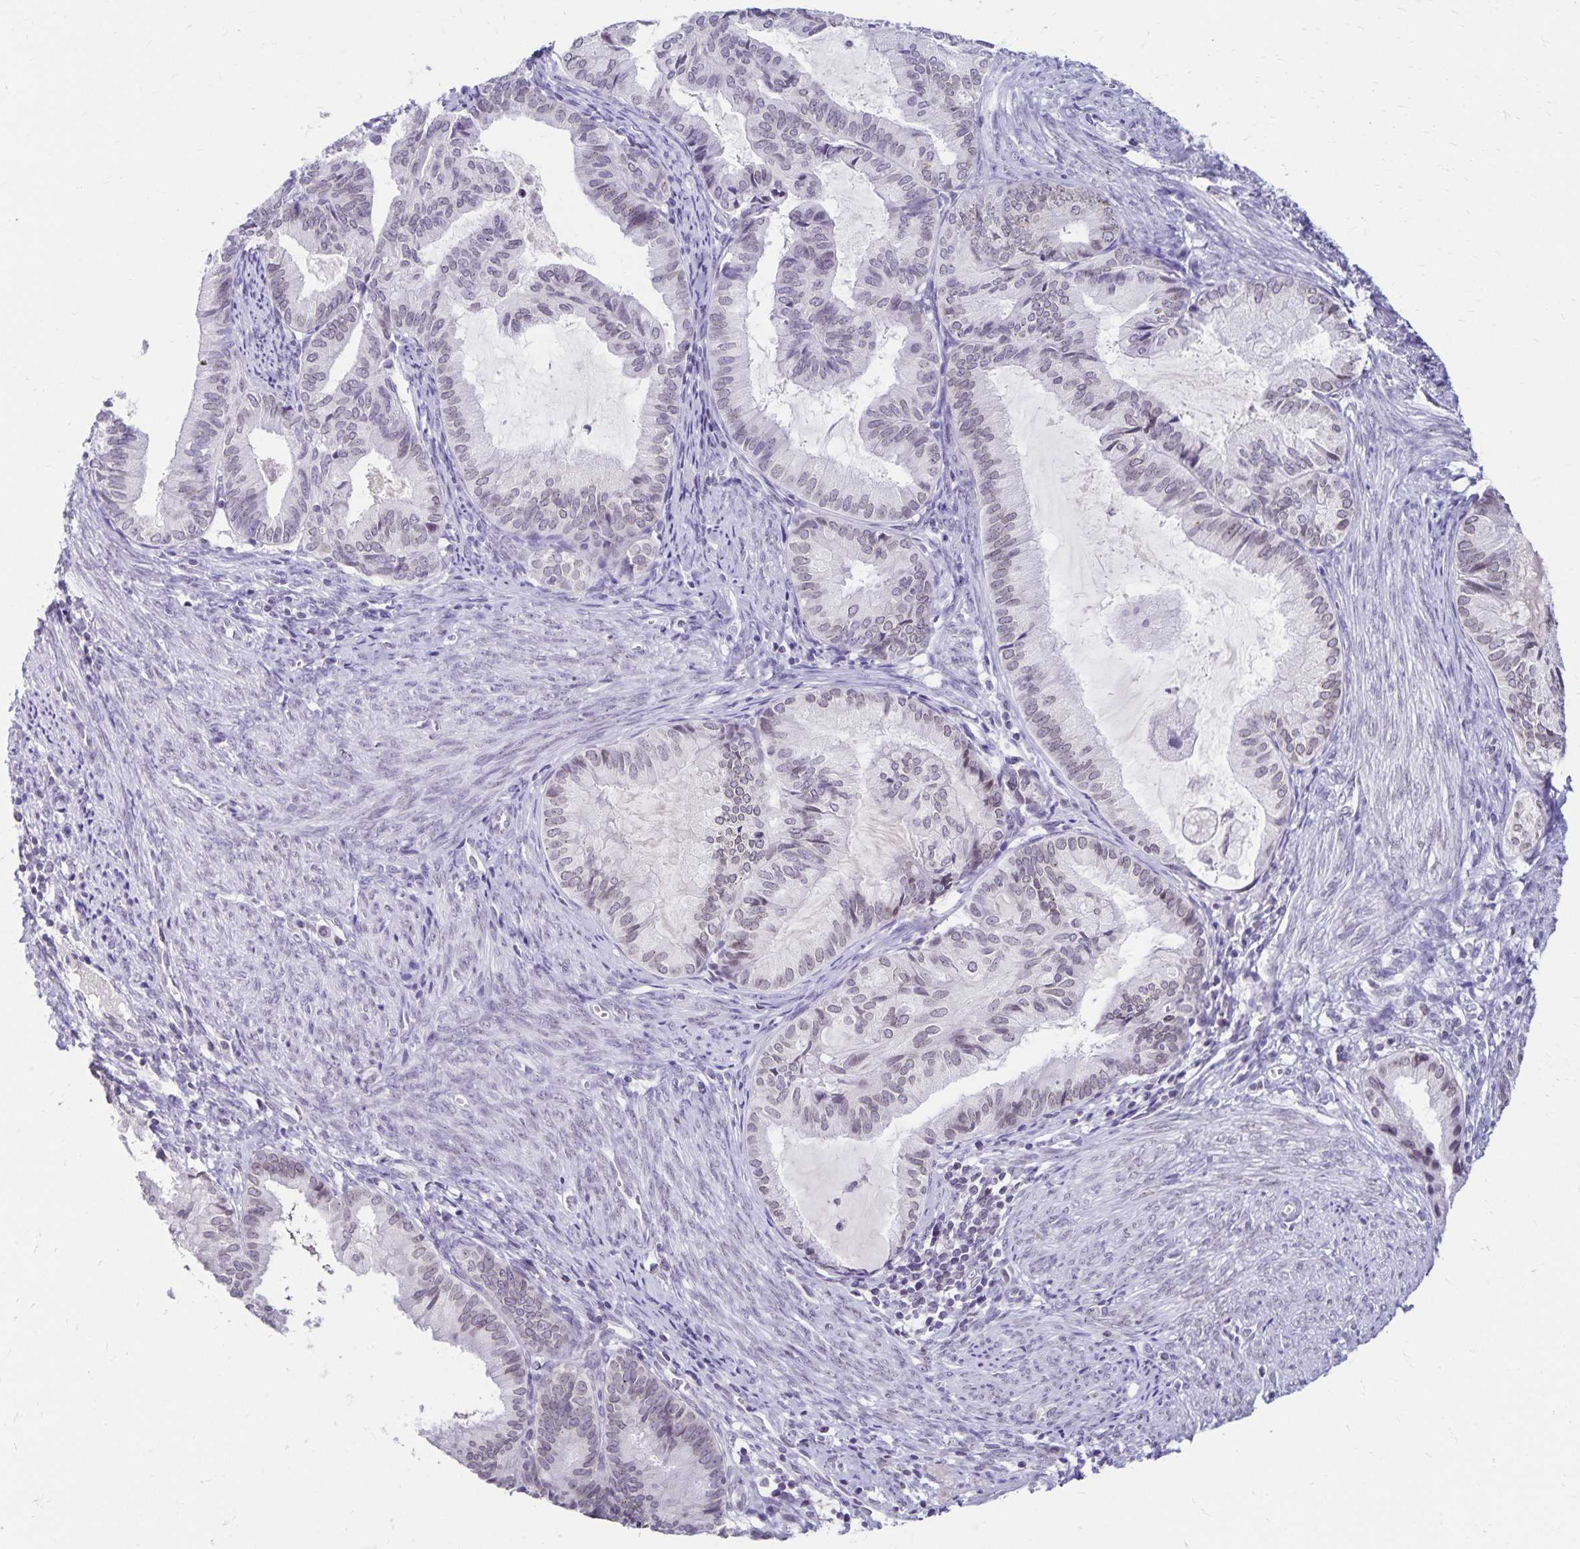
{"staining": {"intensity": "negative", "quantity": "none", "location": "none"}, "tissue": "endometrial cancer", "cell_type": "Tumor cells", "image_type": "cancer", "snomed": [{"axis": "morphology", "description": "Adenocarcinoma, NOS"}, {"axis": "topography", "description": "Endometrium"}], "caption": "High power microscopy micrograph of an IHC image of endometrial cancer, revealing no significant expression in tumor cells.", "gene": "FAM166C", "patient": {"sex": "female", "age": 86}}